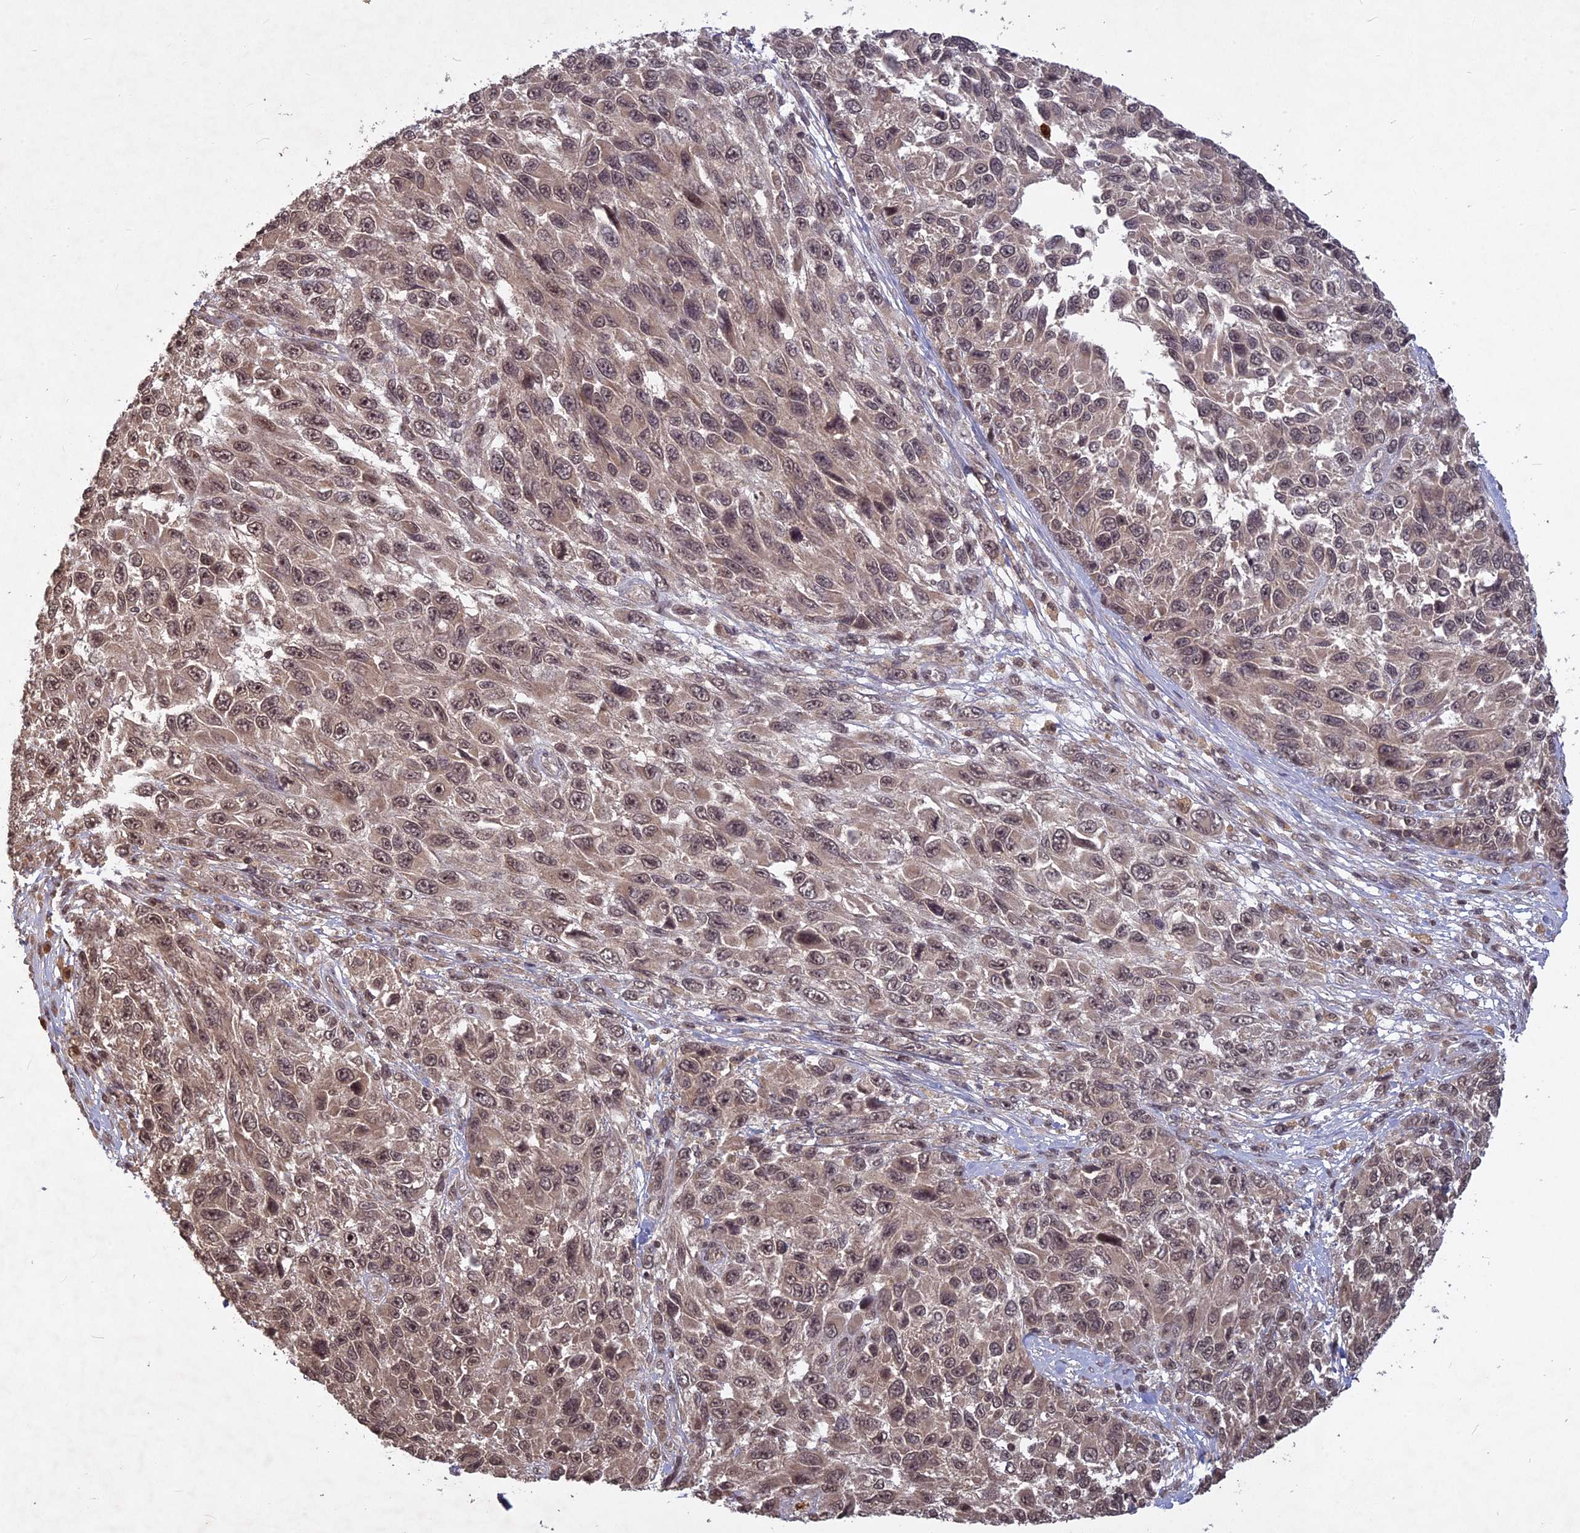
{"staining": {"intensity": "weak", "quantity": ">75%", "location": "nuclear"}, "tissue": "melanoma", "cell_type": "Tumor cells", "image_type": "cancer", "snomed": [{"axis": "morphology", "description": "Normal tissue, NOS"}, {"axis": "morphology", "description": "Malignant melanoma, NOS"}, {"axis": "topography", "description": "Skin"}], "caption": "About >75% of tumor cells in malignant melanoma exhibit weak nuclear protein positivity as visualized by brown immunohistochemical staining.", "gene": "SRMS", "patient": {"sex": "female", "age": 96}}